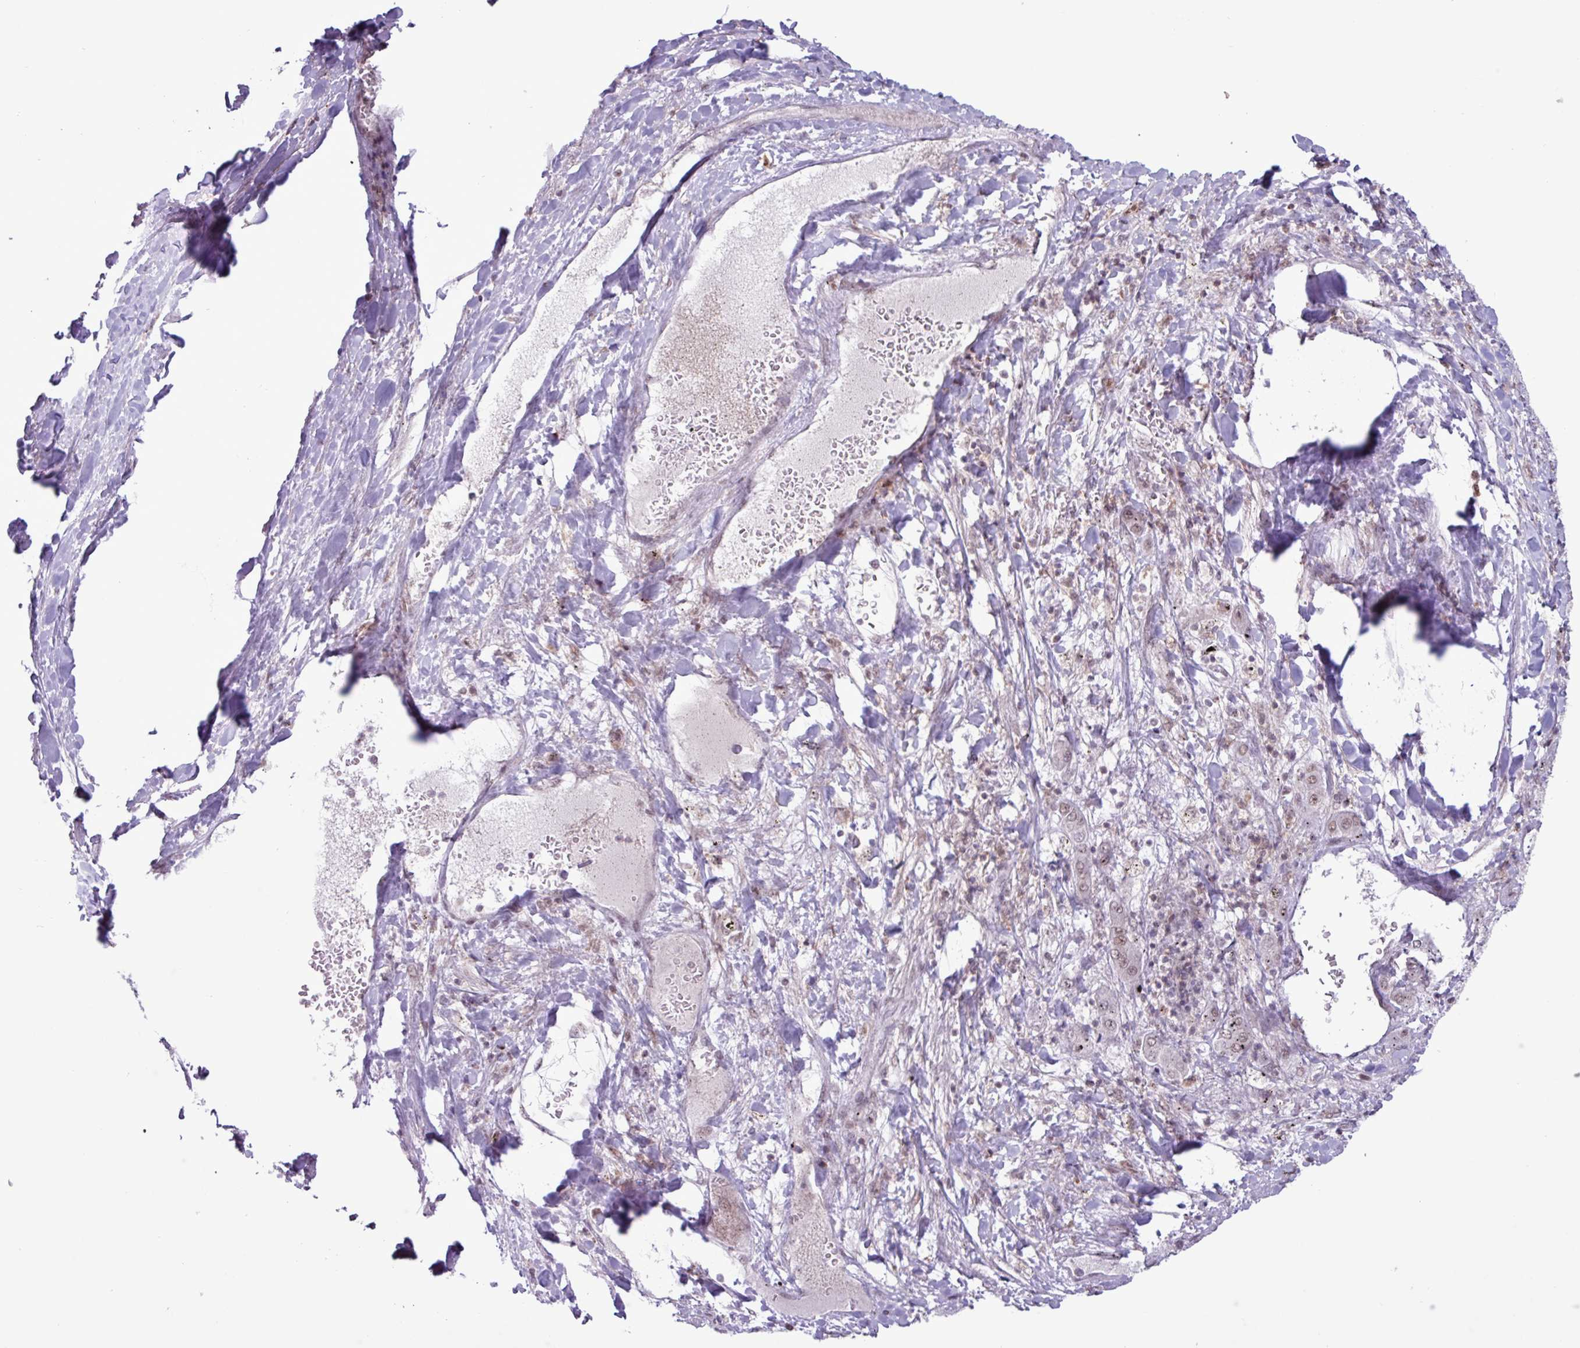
{"staining": {"intensity": "weak", "quantity": ">75%", "location": "nuclear"}, "tissue": "liver cancer", "cell_type": "Tumor cells", "image_type": "cancer", "snomed": [{"axis": "morphology", "description": "Carcinoma, Hepatocellular, NOS"}, {"axis": "topography", "description": "Liver"}], "caption": "Liver cancer stained with a protein marker shows weak staining in tumor cells.", "gene": "NOTCH2", "patient": {"sex": "female", "age": 73}}